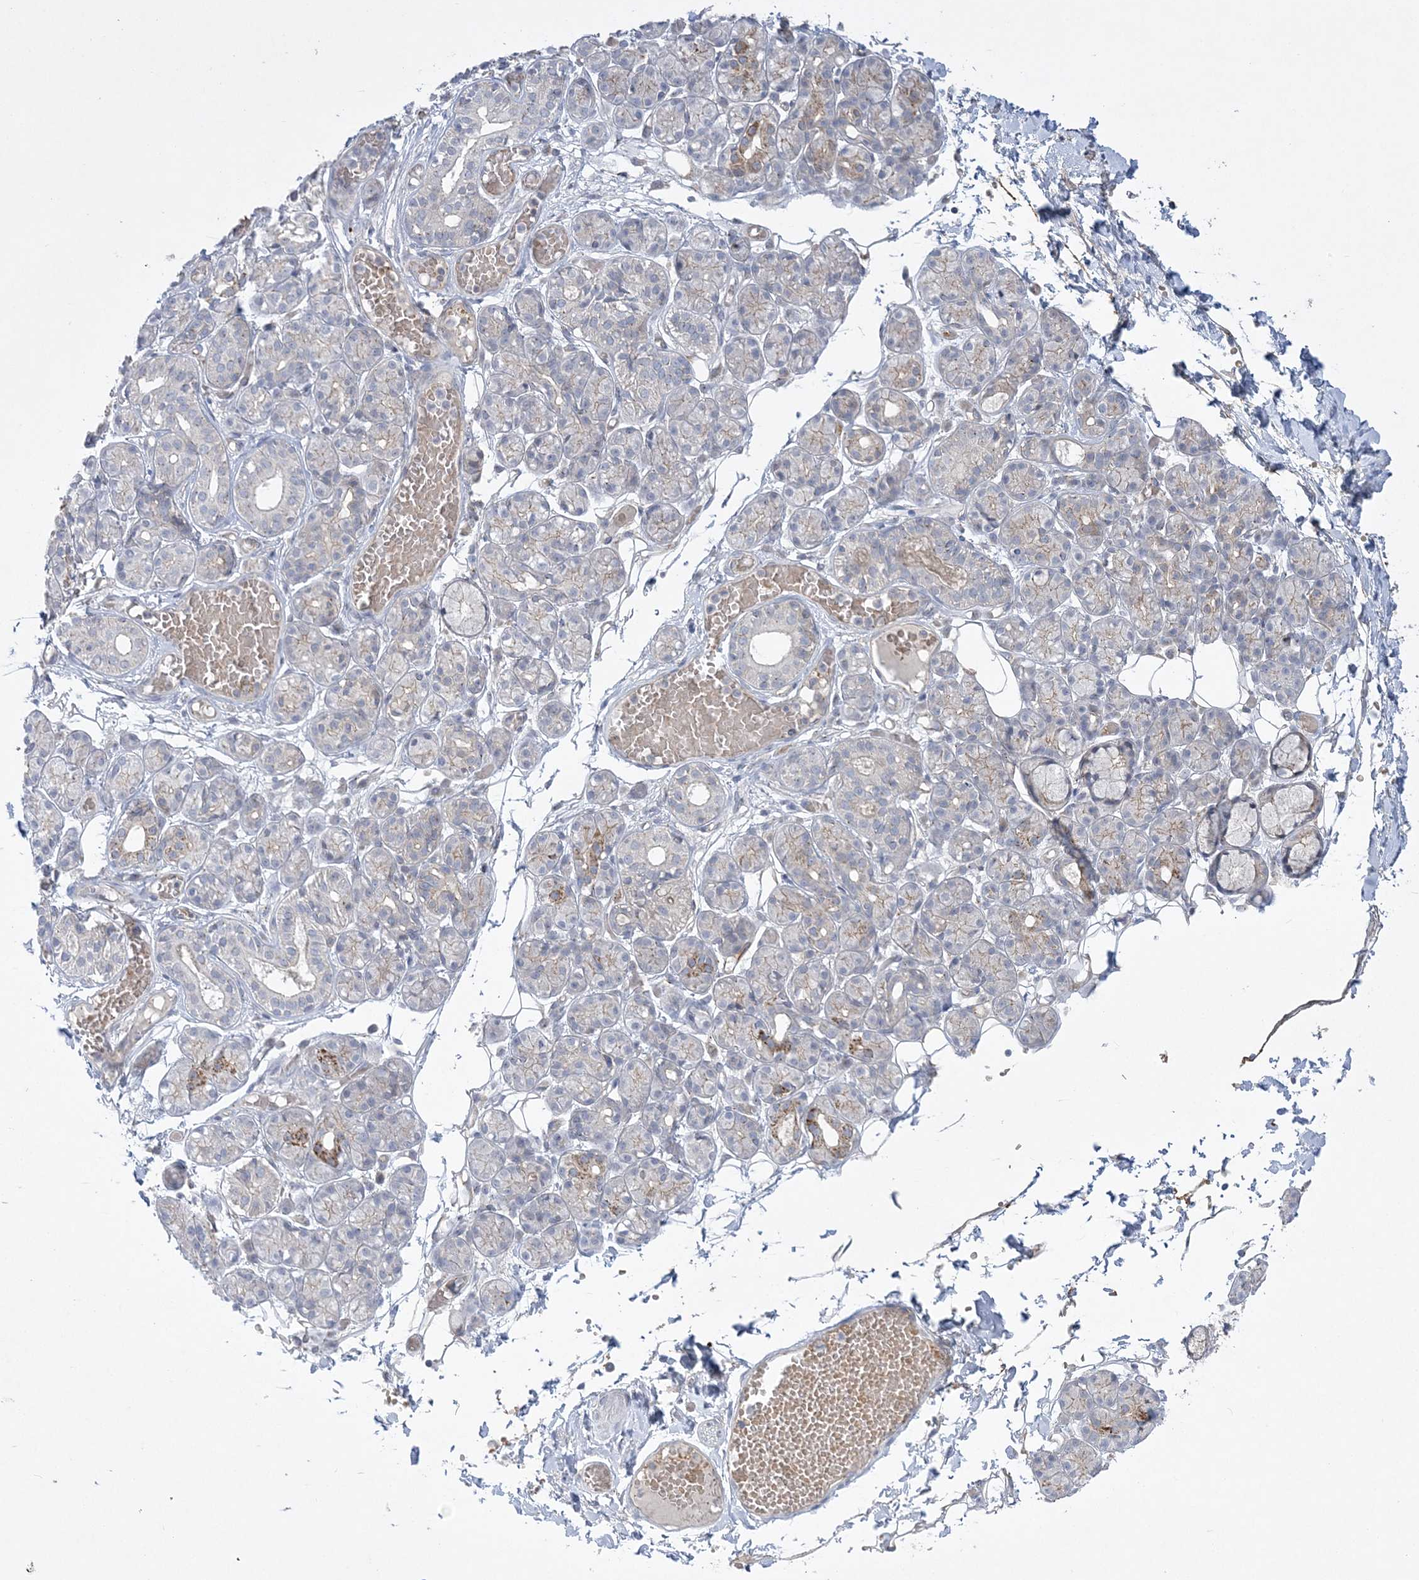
{"staining": {"intensity": "weak", "quantity": "<25%", "location": "cytoplasmic/membranous"}, "tissue": "salivary gland", "cell_type": "Glandular cells", "image_type": "normal", "snomed": [{"axis": "morphology", "description": "Normal tissue, NOS"}, {"axis": "topography", "description": "Salivary gland"}], "caption": "Immunohistochemistry of unremarkable salivary gland demonstrates no expression in glandular cells.", "gene": "ADAMTS12", "patient": {"sex": "male", "age": 63}}